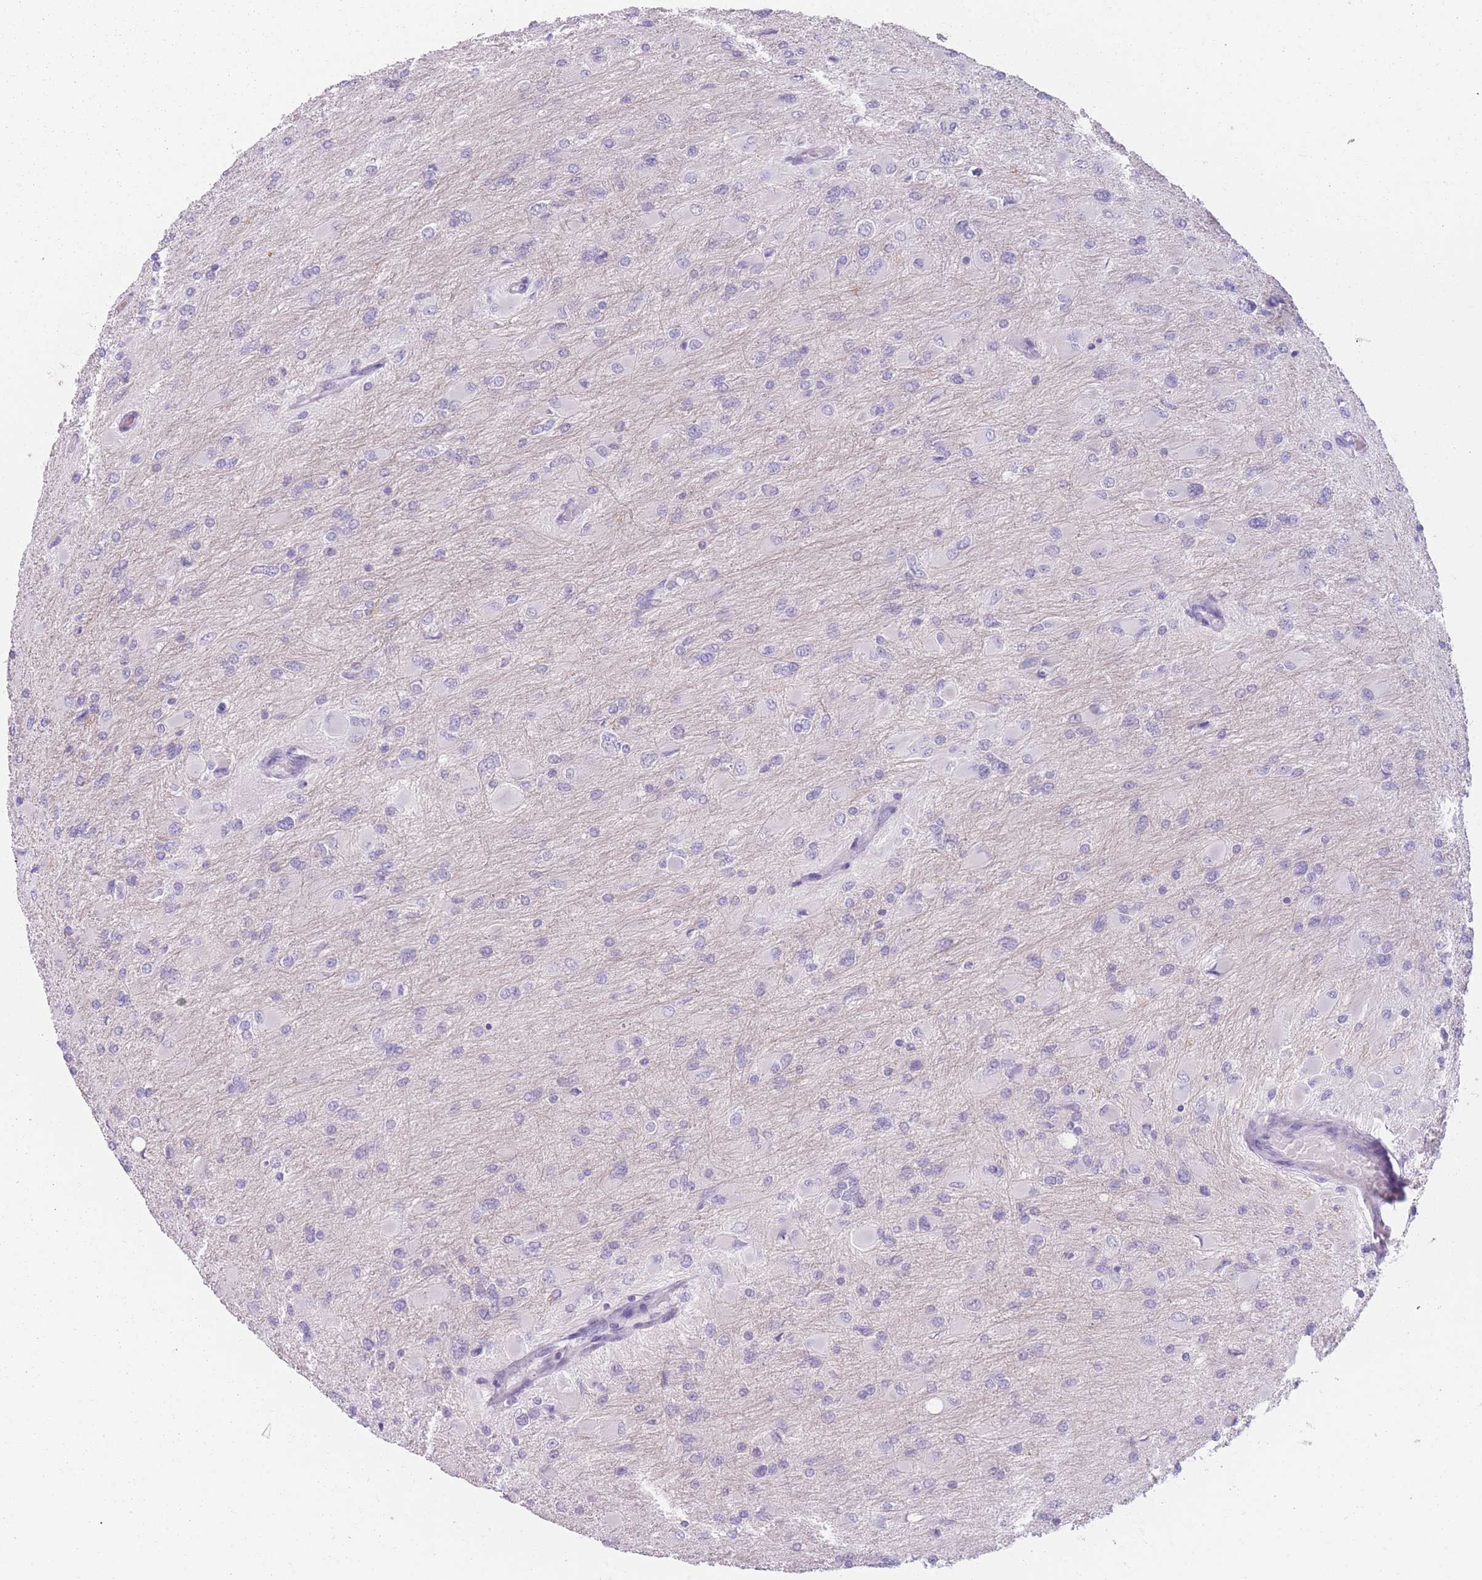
{"staining": {"intensity": "negative", "quantity": "none", "location": "none"}, "tissue": "glioma", "cell_type": "Tumor cells", "image_type": "cancer", "snomed": [{"axis": "morphology", "description": "Glioma, malignant, High grade"}, {"axis": "topography", "description": "Cerebral cortex"}], "caption": "High magnification brightfield microscopy of glioma stained with DAB (brown) and counterstained with hematoxylin (blue): tumor cells show no significant positivity.", "gene": "PPFIA3", "patient": {"sex": "female", "age": 36}}